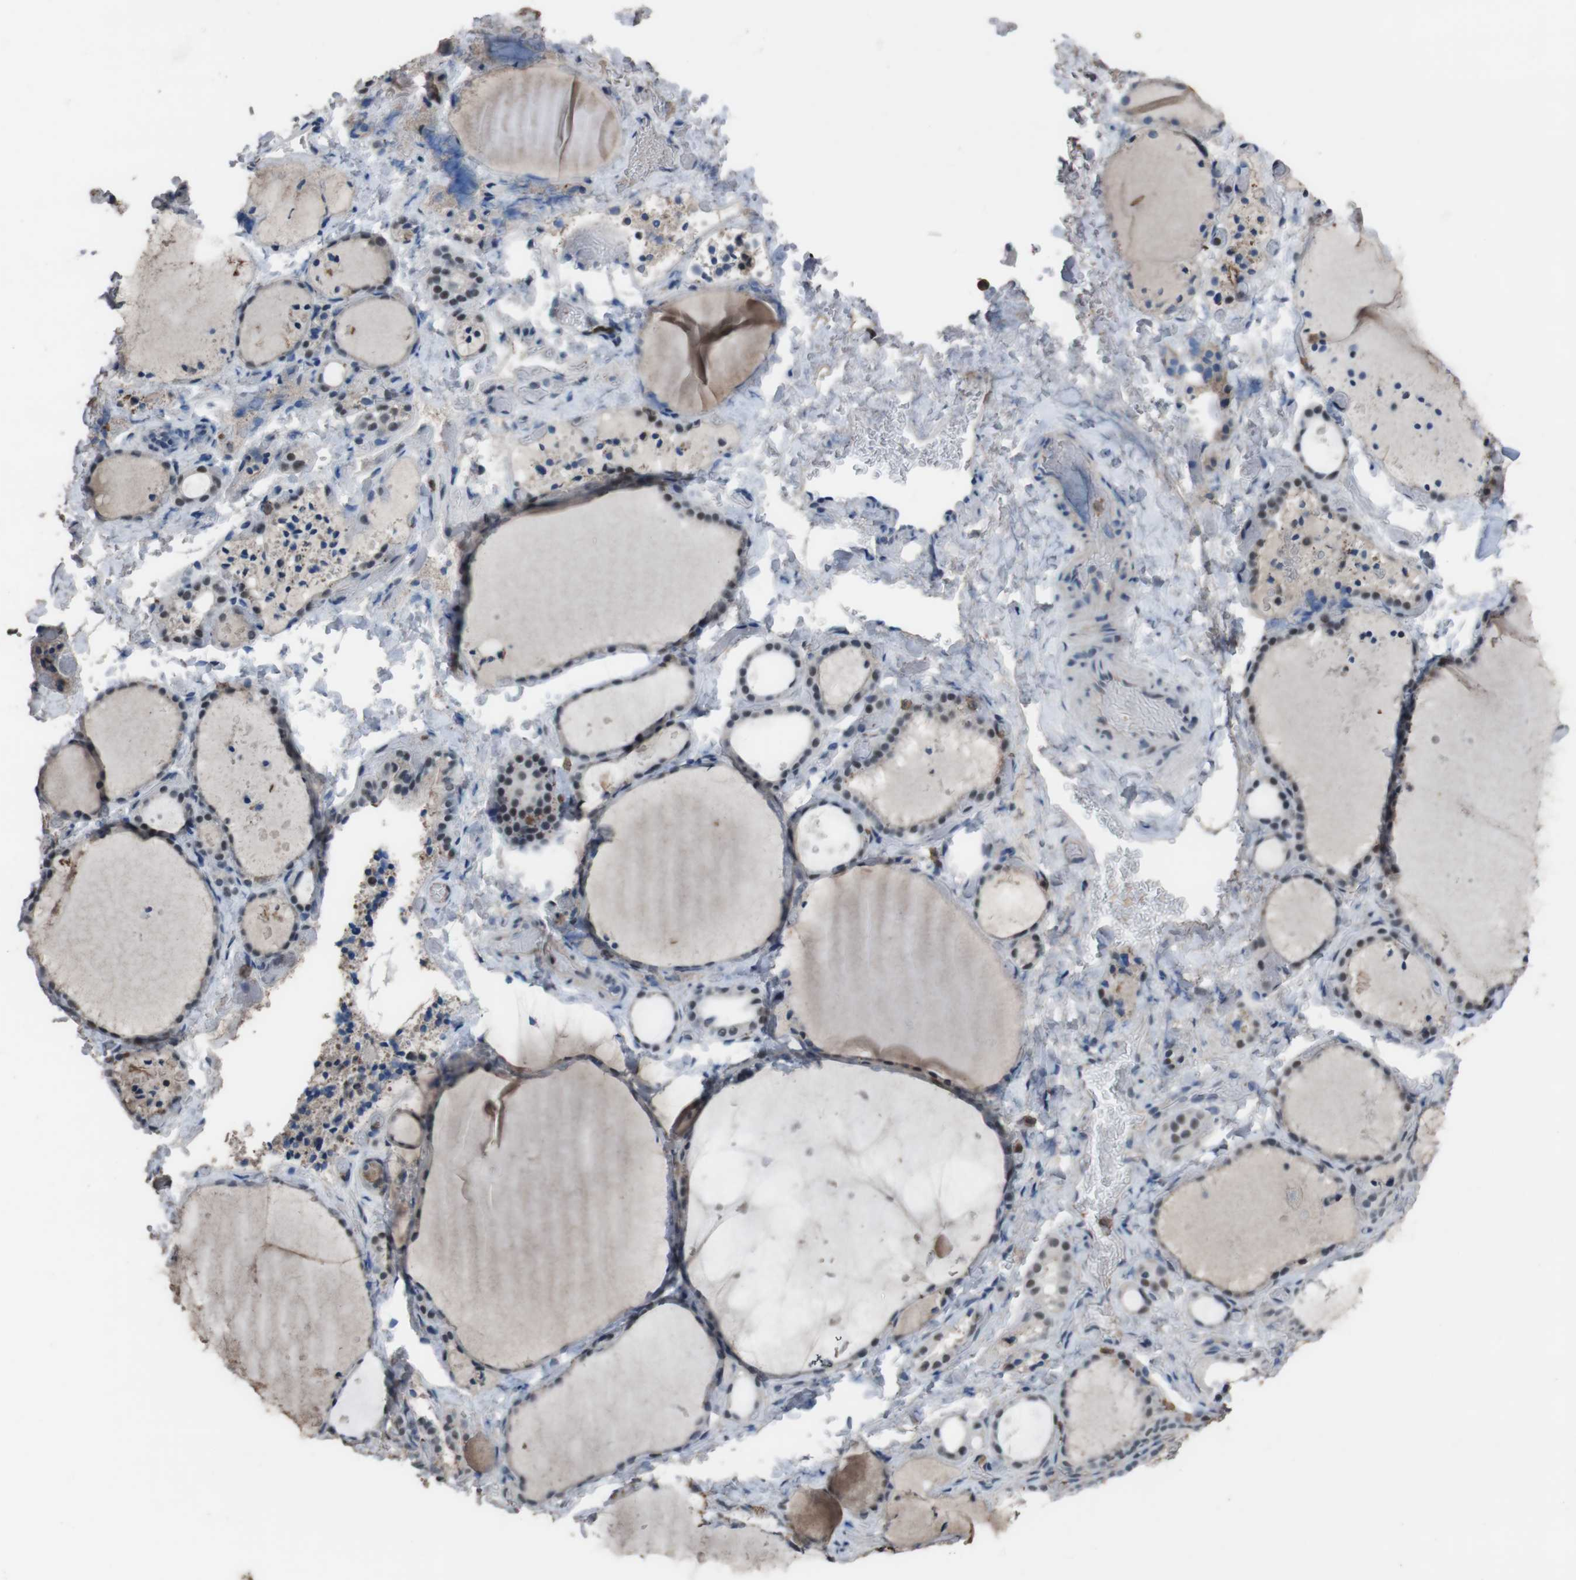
{"staining": {"intensity": "weak", "quantity": "25%-75%", "location": "nuclear"}, "tissue": "thyroid gland", "cell_type": "Glandular cells", "image_type": "normal", "snomed": [{"axis": "morphology", "description": "Normal tissue, NOS"}, {"axis": "topography", "description": "Thyroid gland"}], "caption": "An IHC micrograph of benign tissue is shown. Protein staining in brown highlights weak nuclear positivity in thyroid gland within glandular cells.", "gene": "SUB1", "patient": {"sex": "female", "age": 44}}